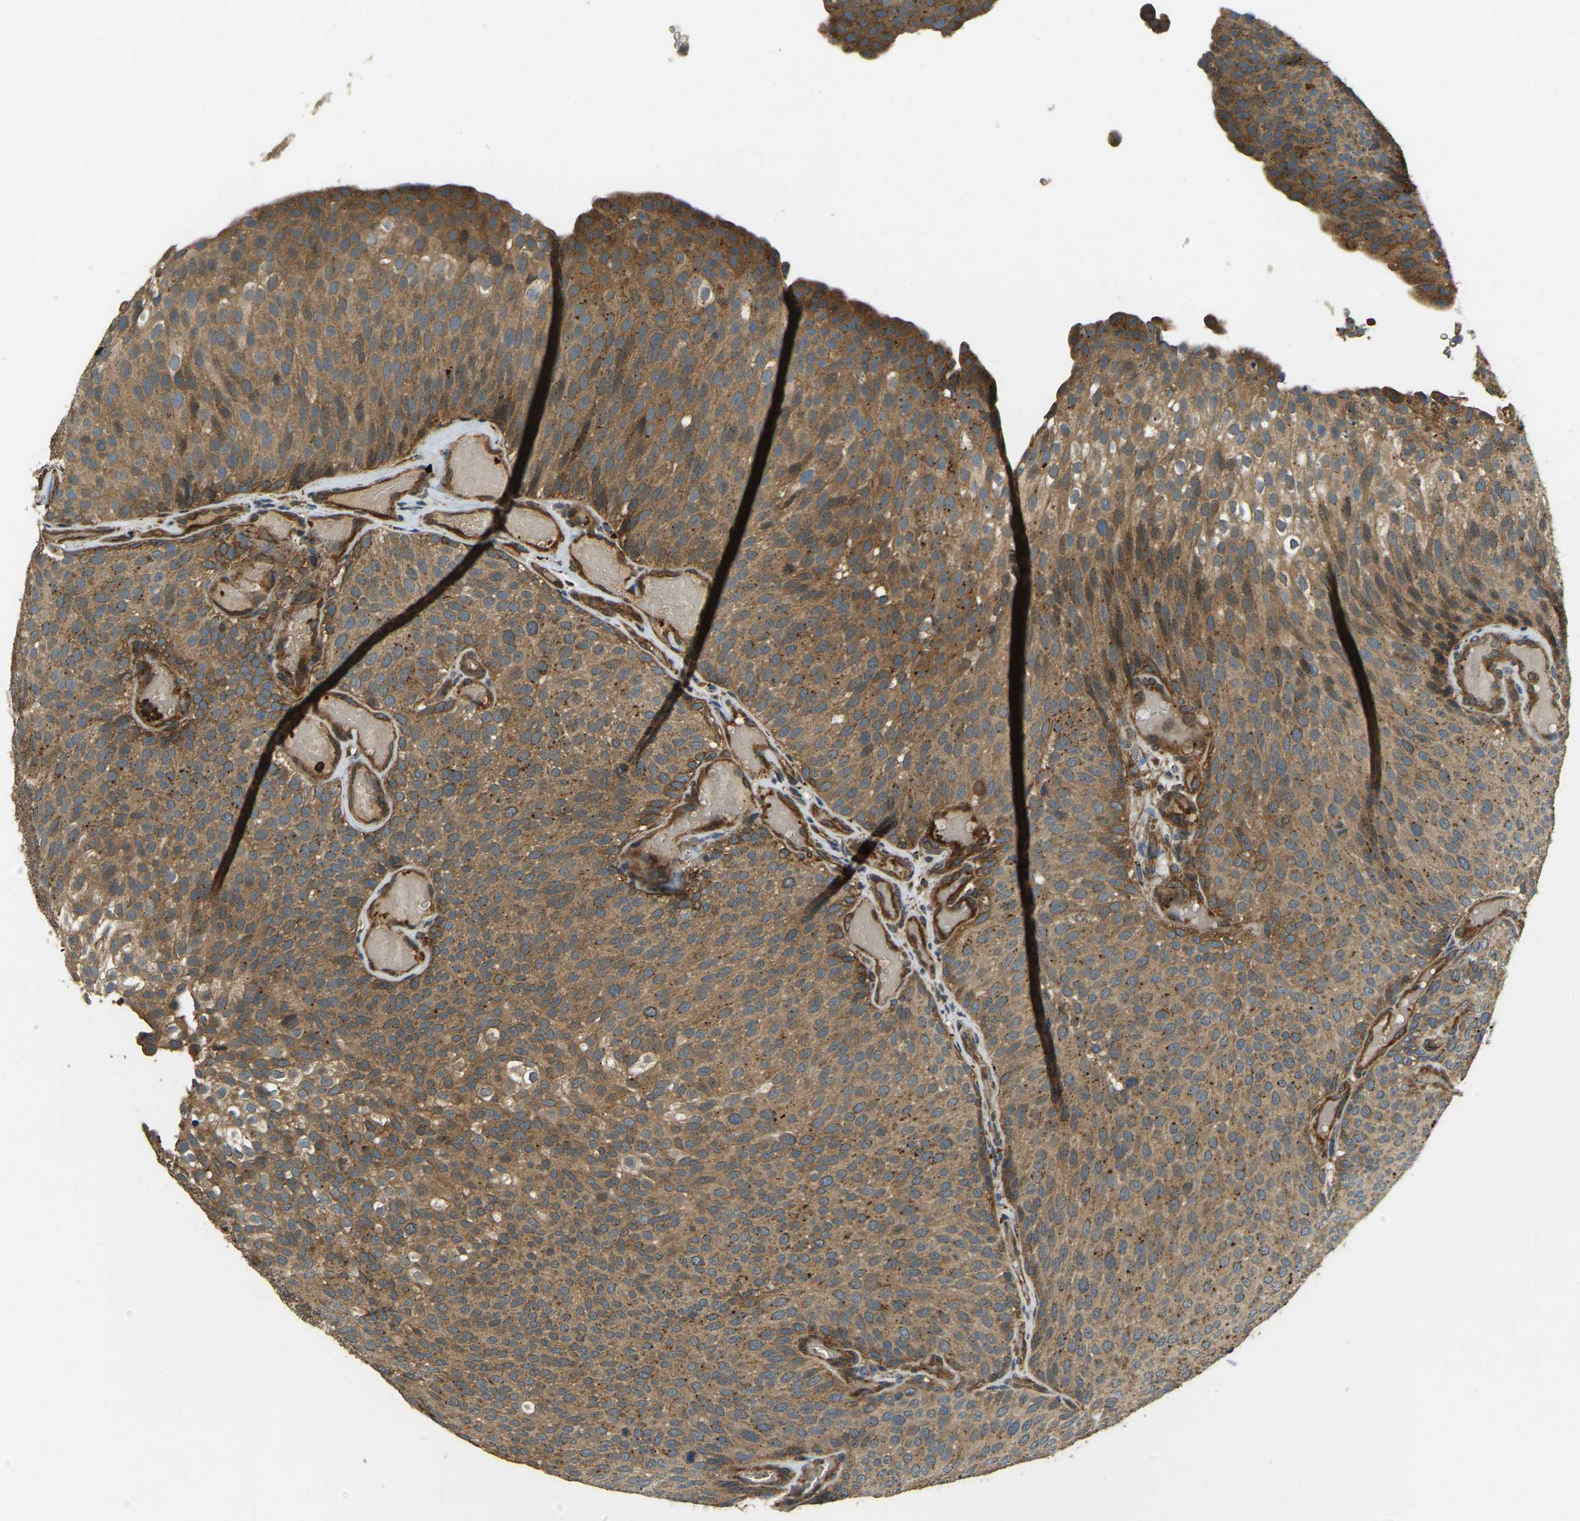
{"staining": {"intensity": "moderate", "quantity": ">75%", "location": "cytoplasmic/membranous"}, "tissue": "urothelial cancer", "cell_type": "Tumor cells", "image_type": "cancer", "snomed": [{"axis": "morphology", "description": "Urothelial carcinoma, Low grade"}, {"axis": "topography", "description": "Urinary bladder"}], "caption": "Tumor cells show medium levels of moderate cytoplasmic/membranous staining in approximately >75% of cells in human urothelial cancer.", "gene": "ERGIC1", "patient": {"sex": "male", "age": 78}}